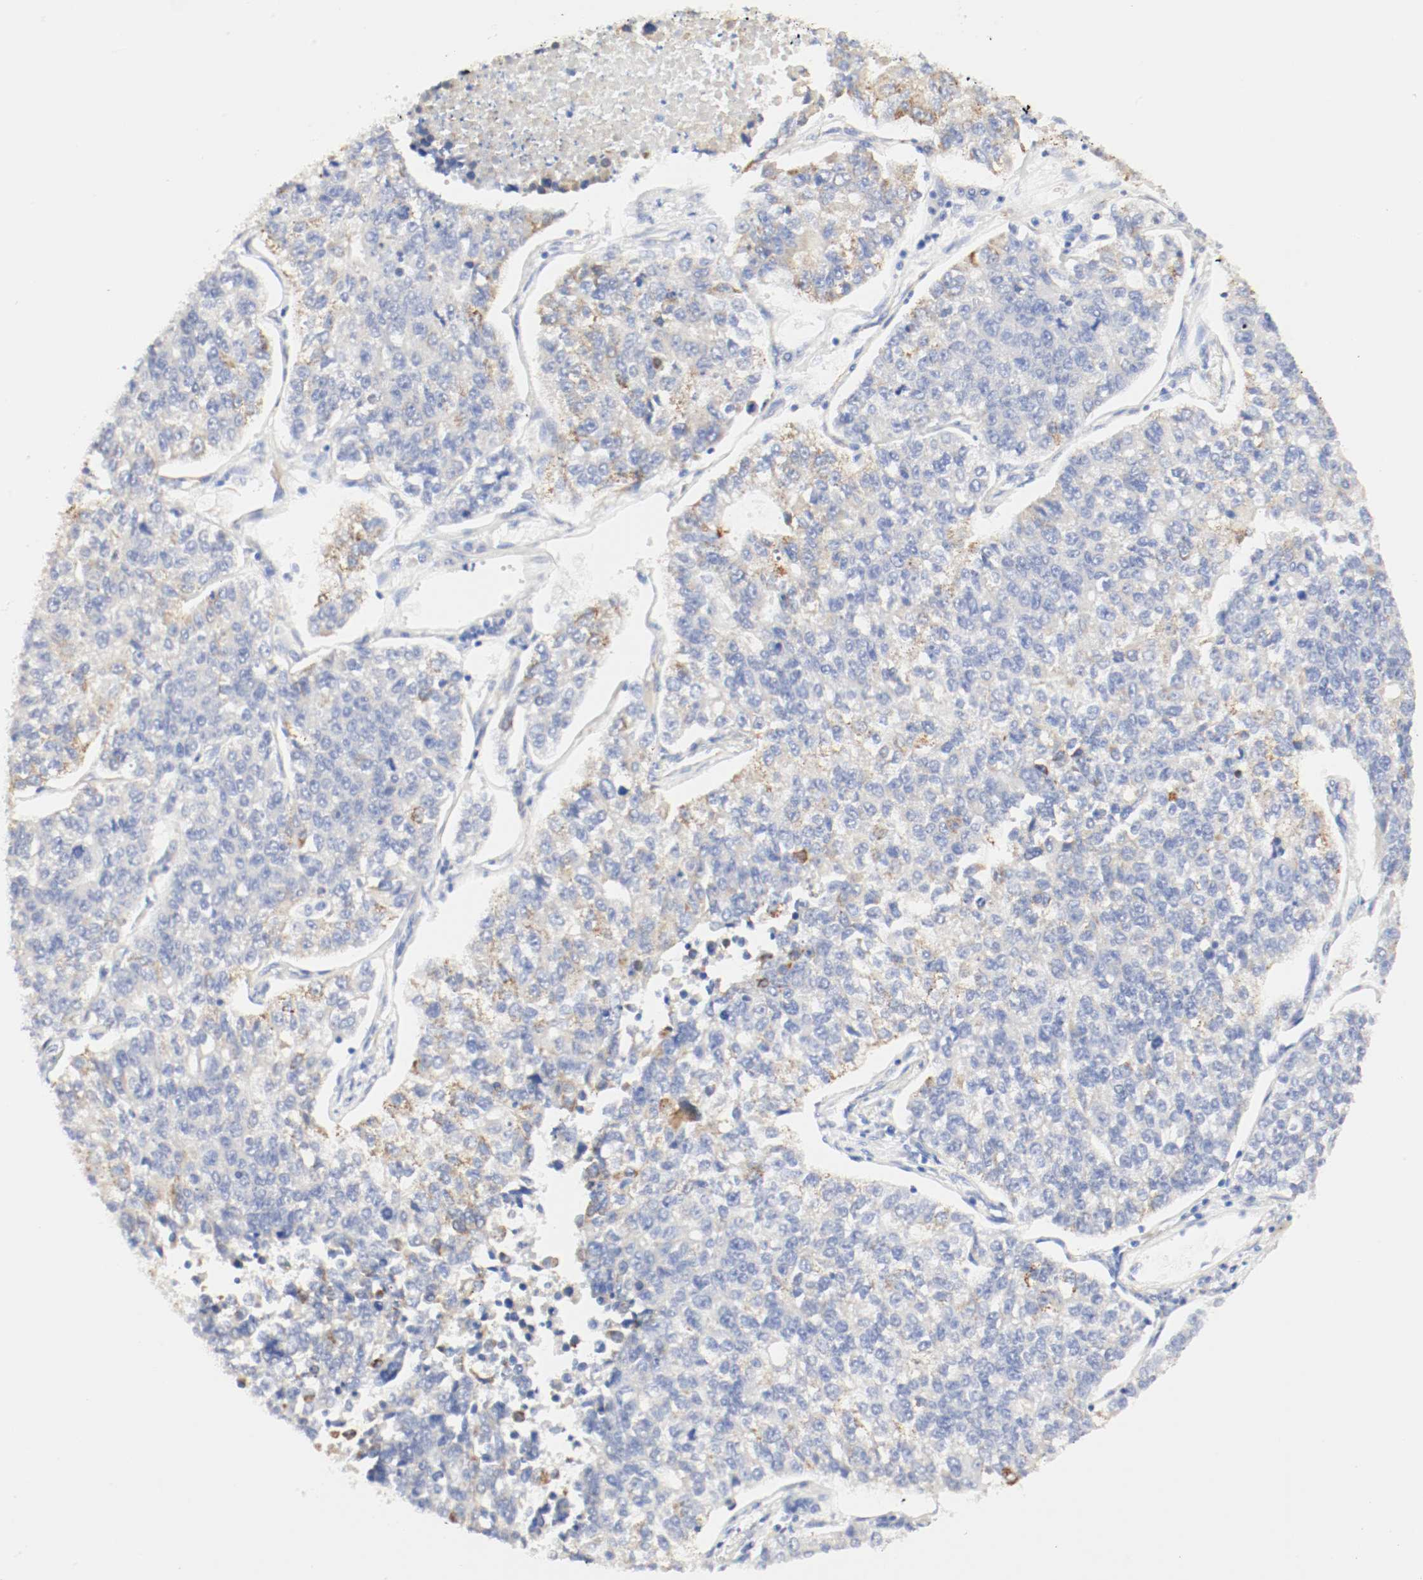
{"staining": {"intensity": "moderate", "quantity": "<25%", "location": "cytoplasmic/membranous"}, "tissue": "lung cancer", "cell_type": "Tumor cells", "image_type": "cancer", "snomed": [{"axis": "morphology", "description": "Adenocarcinoma, NOS"}, {"axis": "topography", "description": "Lung"}], "caption": "Immunohistochemistry (DAB) staining of lung cancer (adenocarcinoma) shows moderate cytoplasmic/membranous protein expression in about <25% of tumor cells.", "gene": "GIT1", "patient": {"sex": "male", "age": 49}}